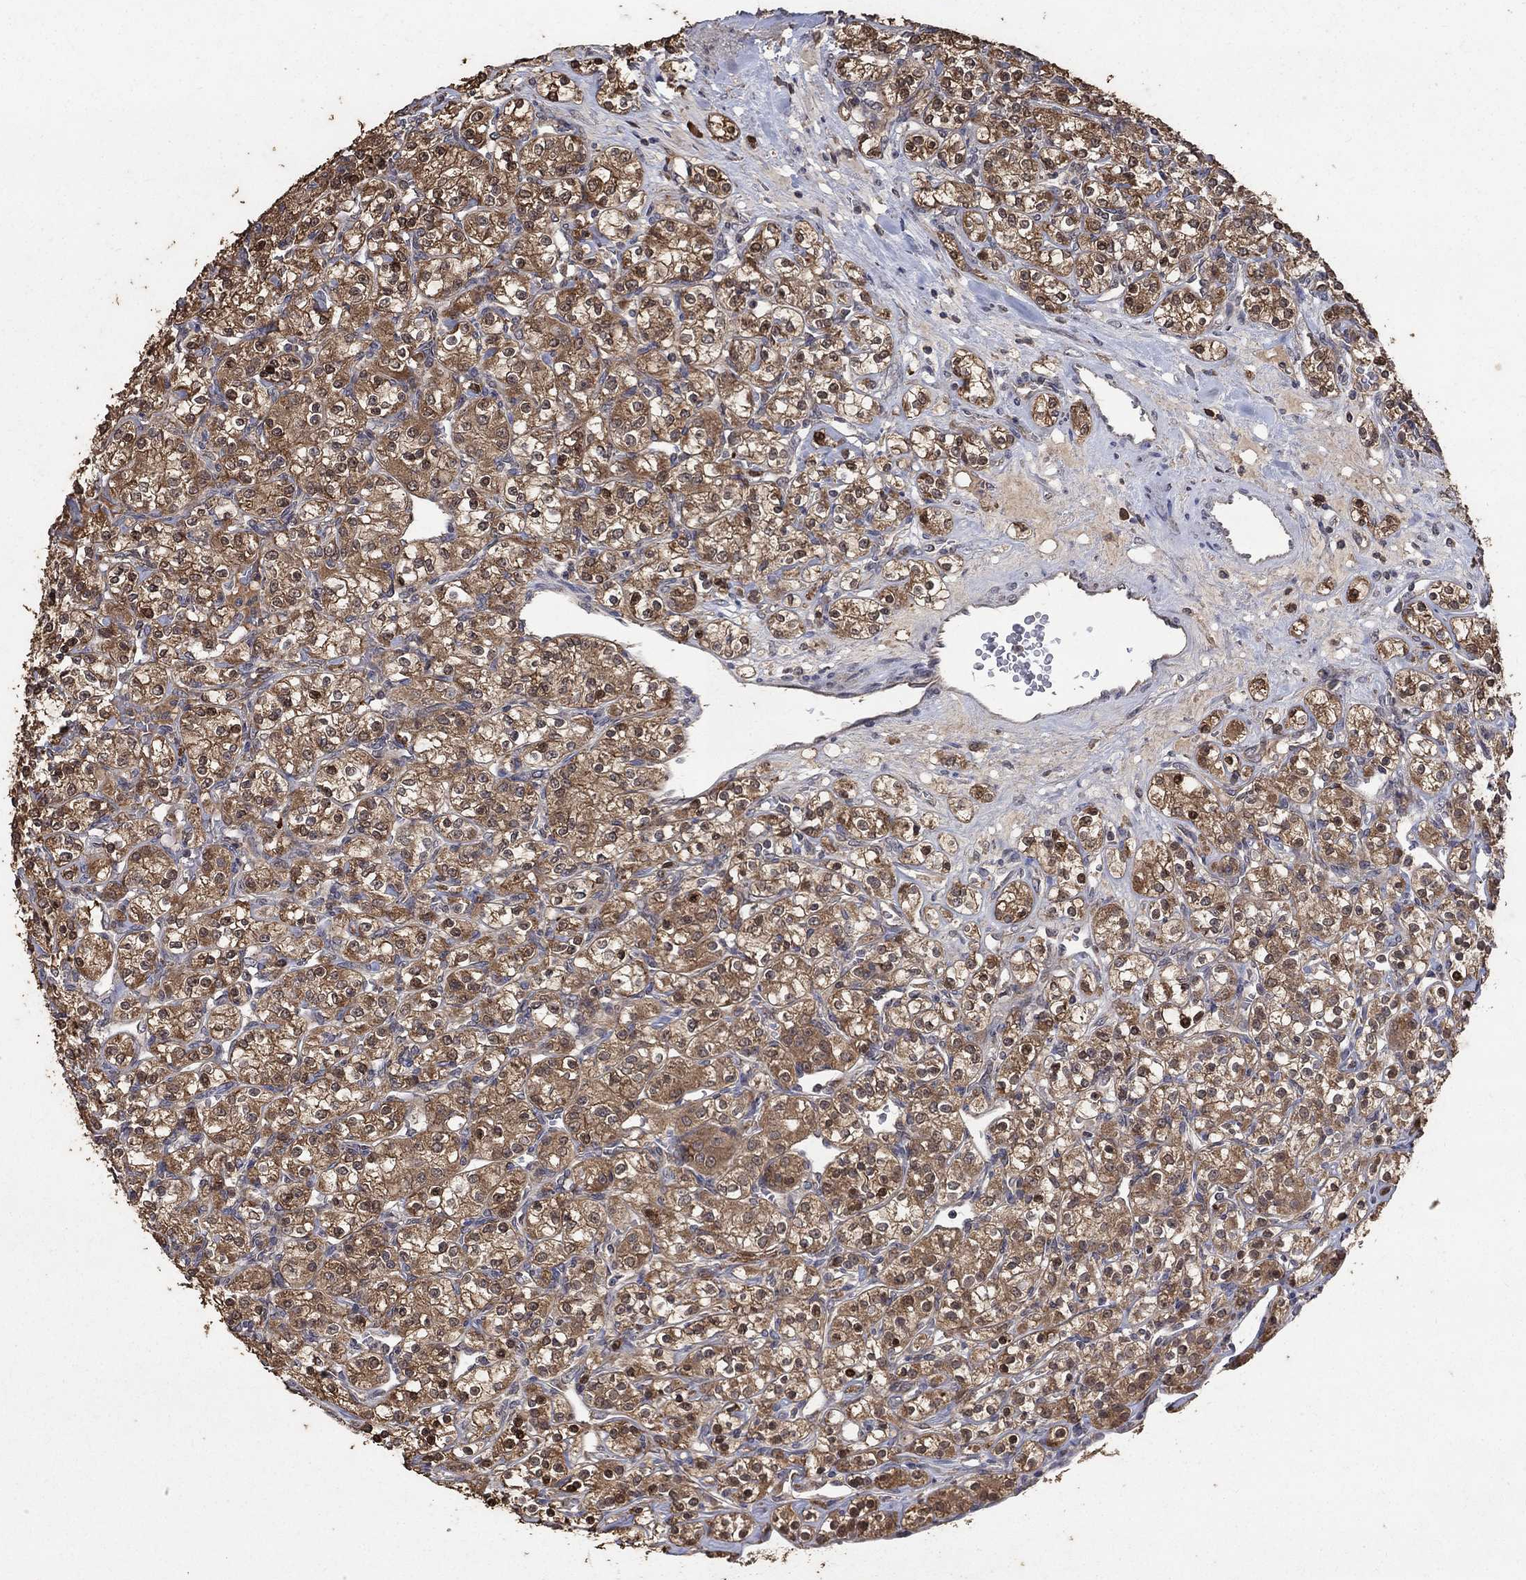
{"staining": {"intensity": "moderate", "quantity": ">75%", "location": "cytoplasmic/membranous,nuclear"}, "tissue": "renal cancer", "cell_type": "Tumor cells", "image_type": "cancer", "snomed": [{"axis": "morphology", "description": "Adenocarcinoma, NOS"}, {"axis": "topography", "description": "Kidney"}], "caption": "This histopathology image shows immunohistochemistry (IHC) staining of human renal adenocarcinoma, with medium moderate cytoplasmic/membranous and nuclear expression in about >75% of tumor cells.", "gene": "C17orf75", "patient": {"sex": "male", "age": 77}}